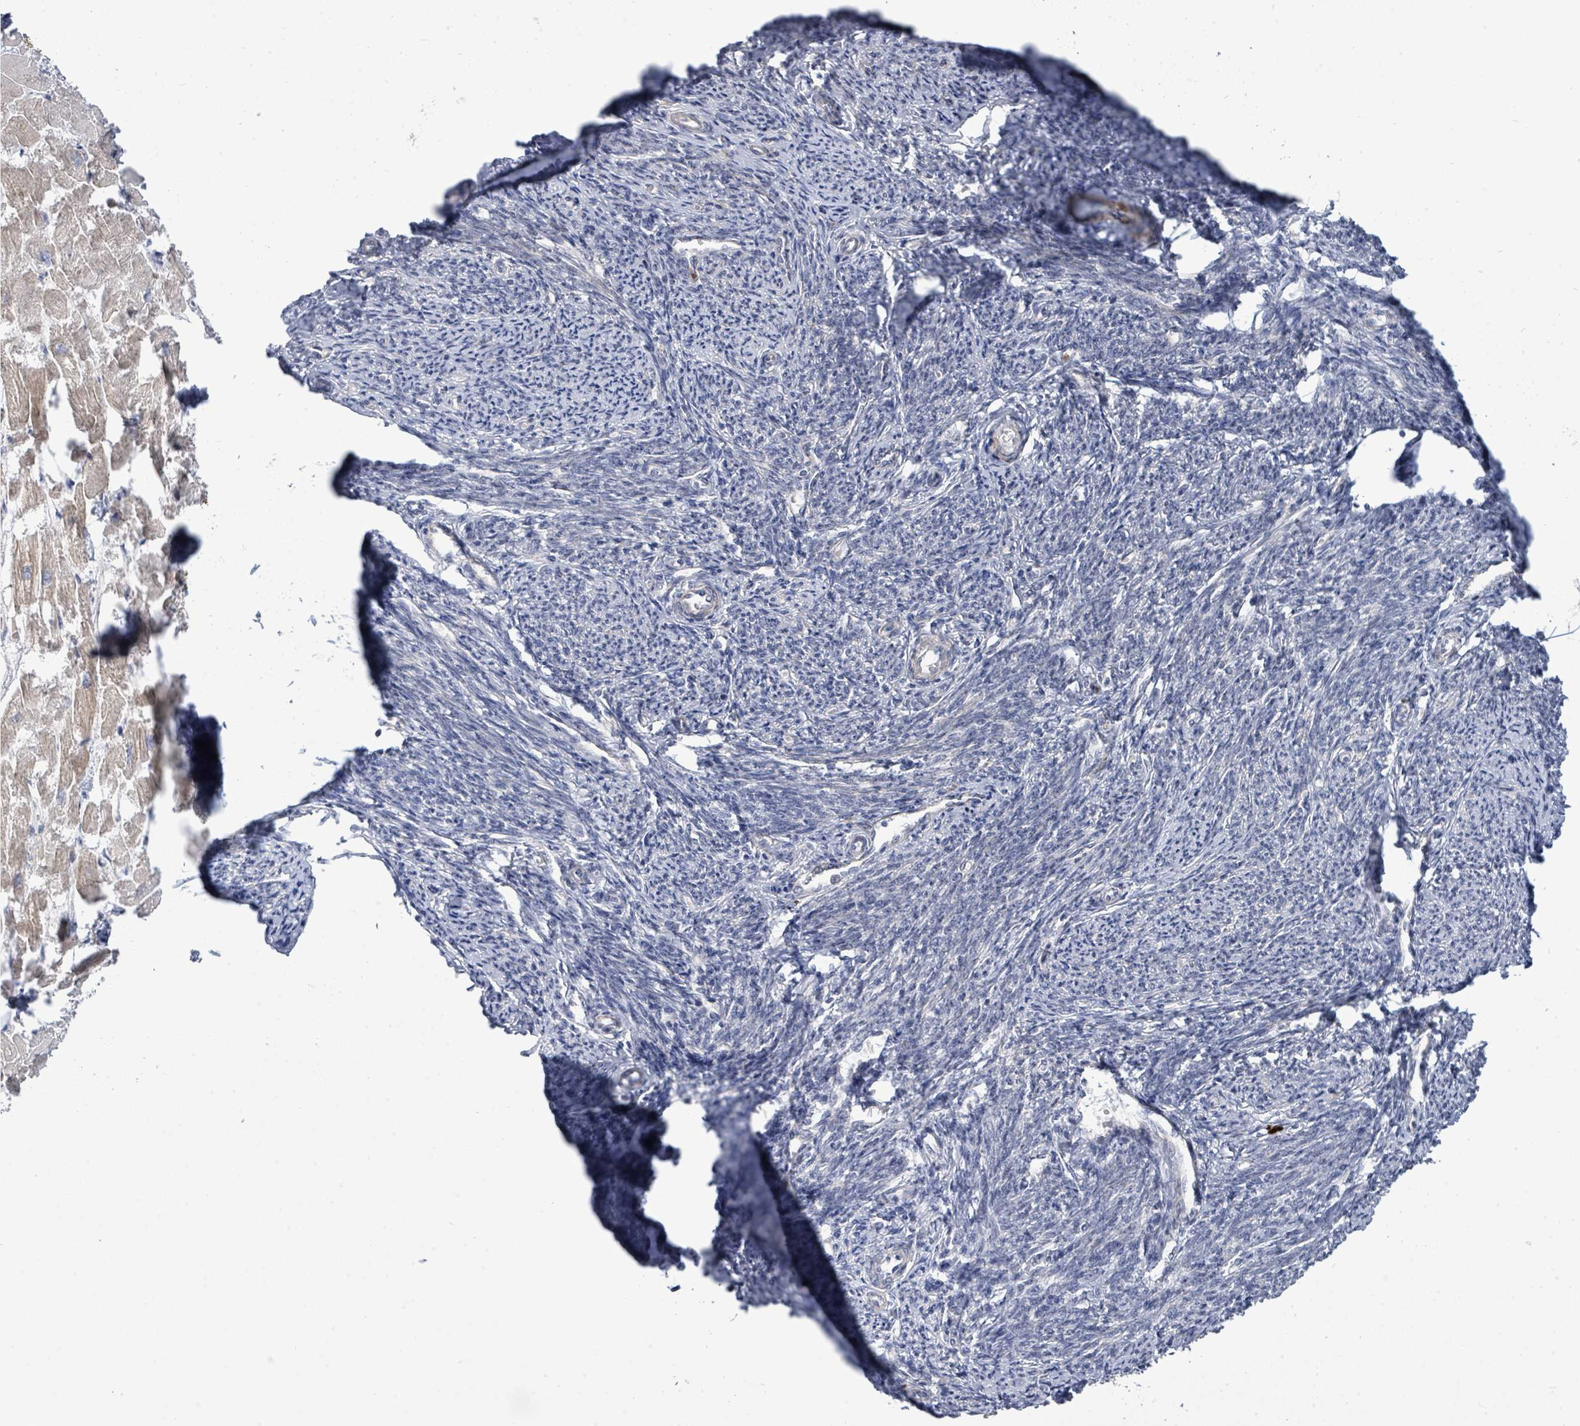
{"staining": {"intensity": "strong", "quantity": "25%-75%", "location": "cytoplasmic/membranous"}, "tissue": "smooth muscle", "cell_type": "Smooth muscle cells", "image_type": "normal", "snomed": [{"axis": "morphology", "description": "Normal tissue, NOS"}, {"axis": "topography", "description": "Smooth muscle"}, {"axis": "topography", "description": "Uterus"}], "caption": "There is high levels of strong cytoplasmic/membranous staining in smooth muscle cells of unremarkable smooth muscle, as demonstrated by immunohistochemical staining (brown color).", "gene": "SAR1A", "patient": {"sex": "female", "age": 59}}